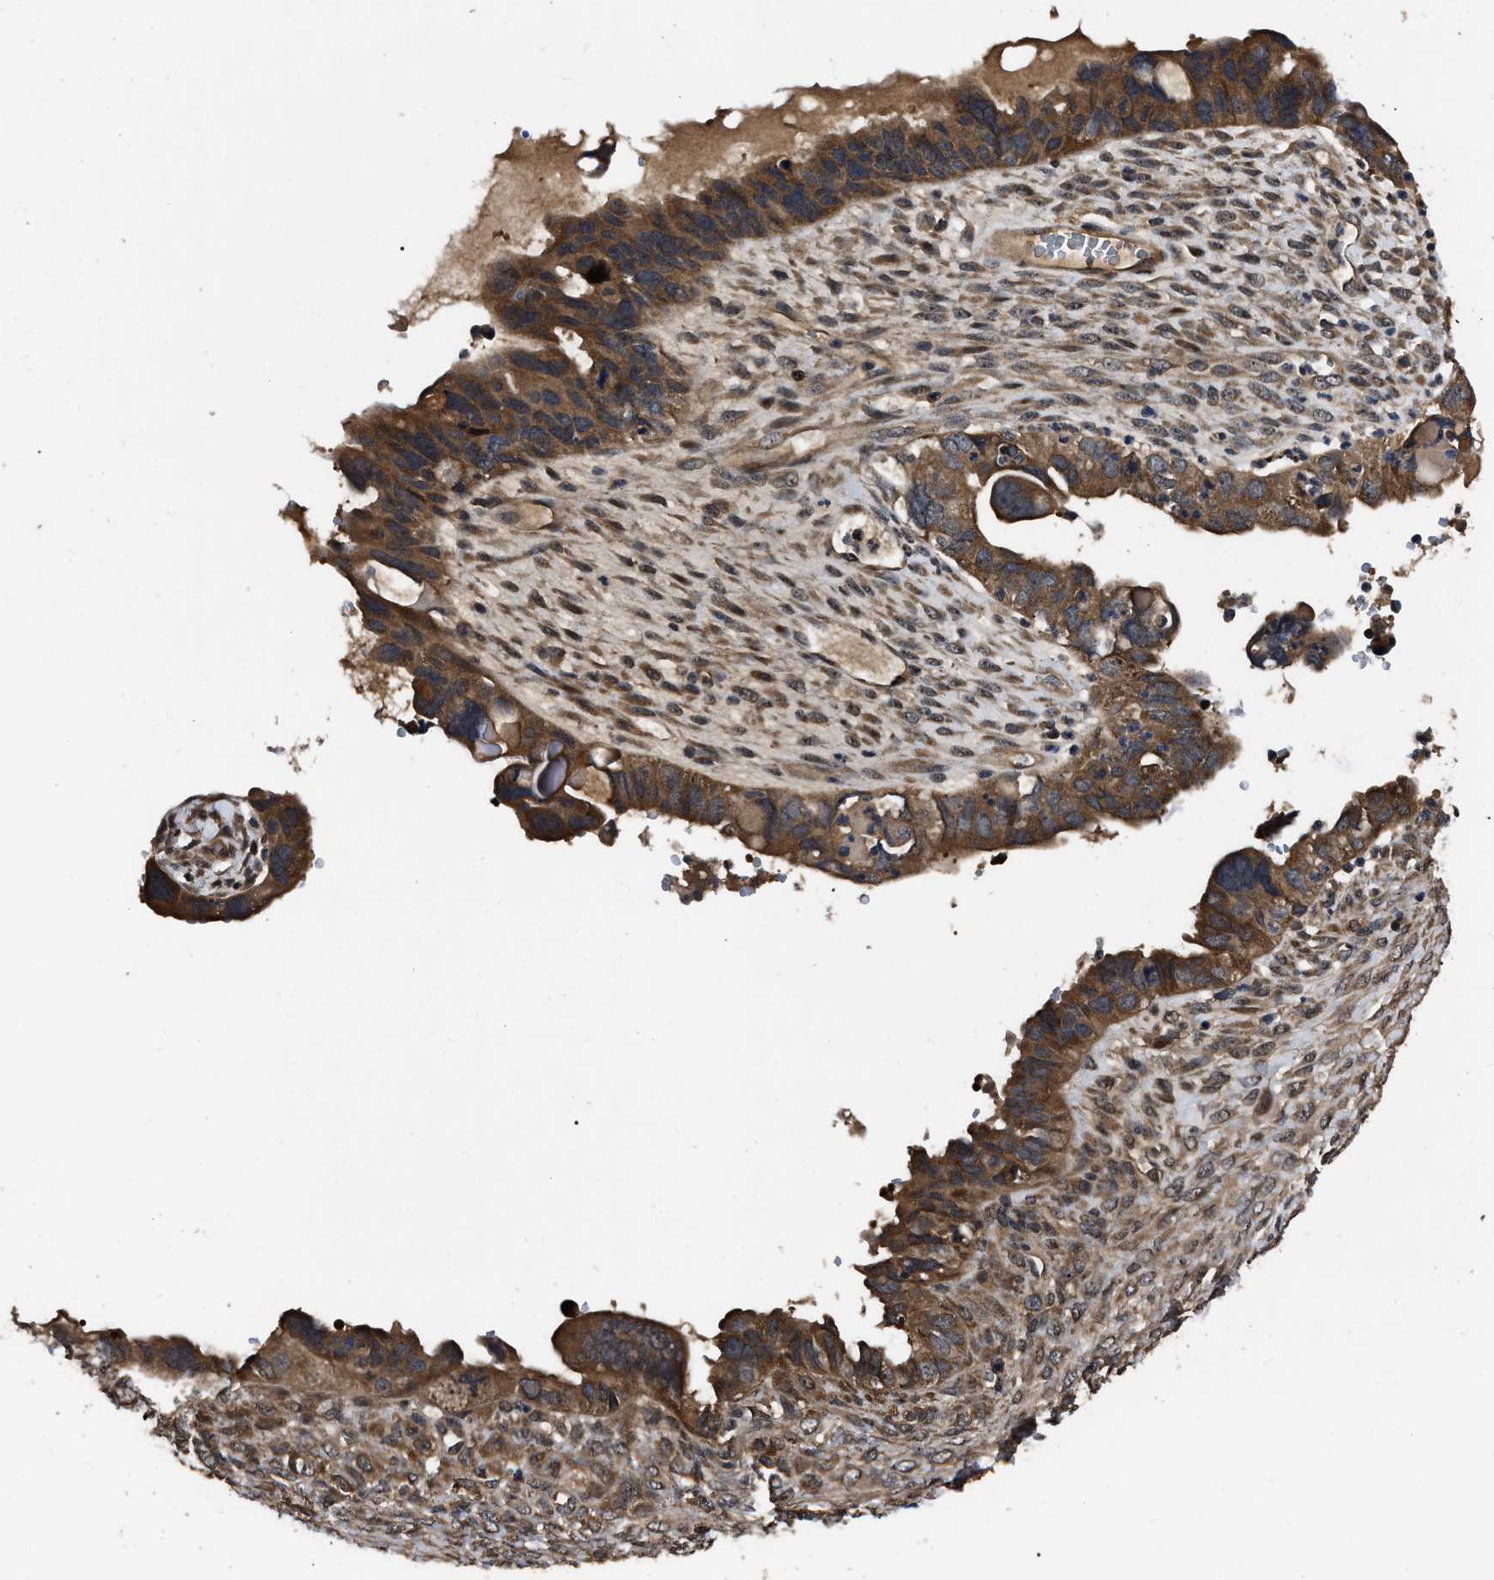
{"staining": {"intensity": "strong", "quantity": ">75%", "location": "cytoplasmic/membranous"}, "tissue": "ovarian cancer", "cell_type": "Tumor cells", "image_type": "cancer", "snomed": [{"axis": "morphology", "description": "Cystadenocarcinoma, serous, NOS"}, {"axis": "topography", "description": "Ovary"}], "caption": "Immunohistochemical staining of serous cystadenocarcinoma (ovarian) exhibits strong cytoplasmic/membranous protein positivity in approximately >75% of tumor cells.", "gene": "PPWD1", "patient": {"sex": "female", "age": 79}}